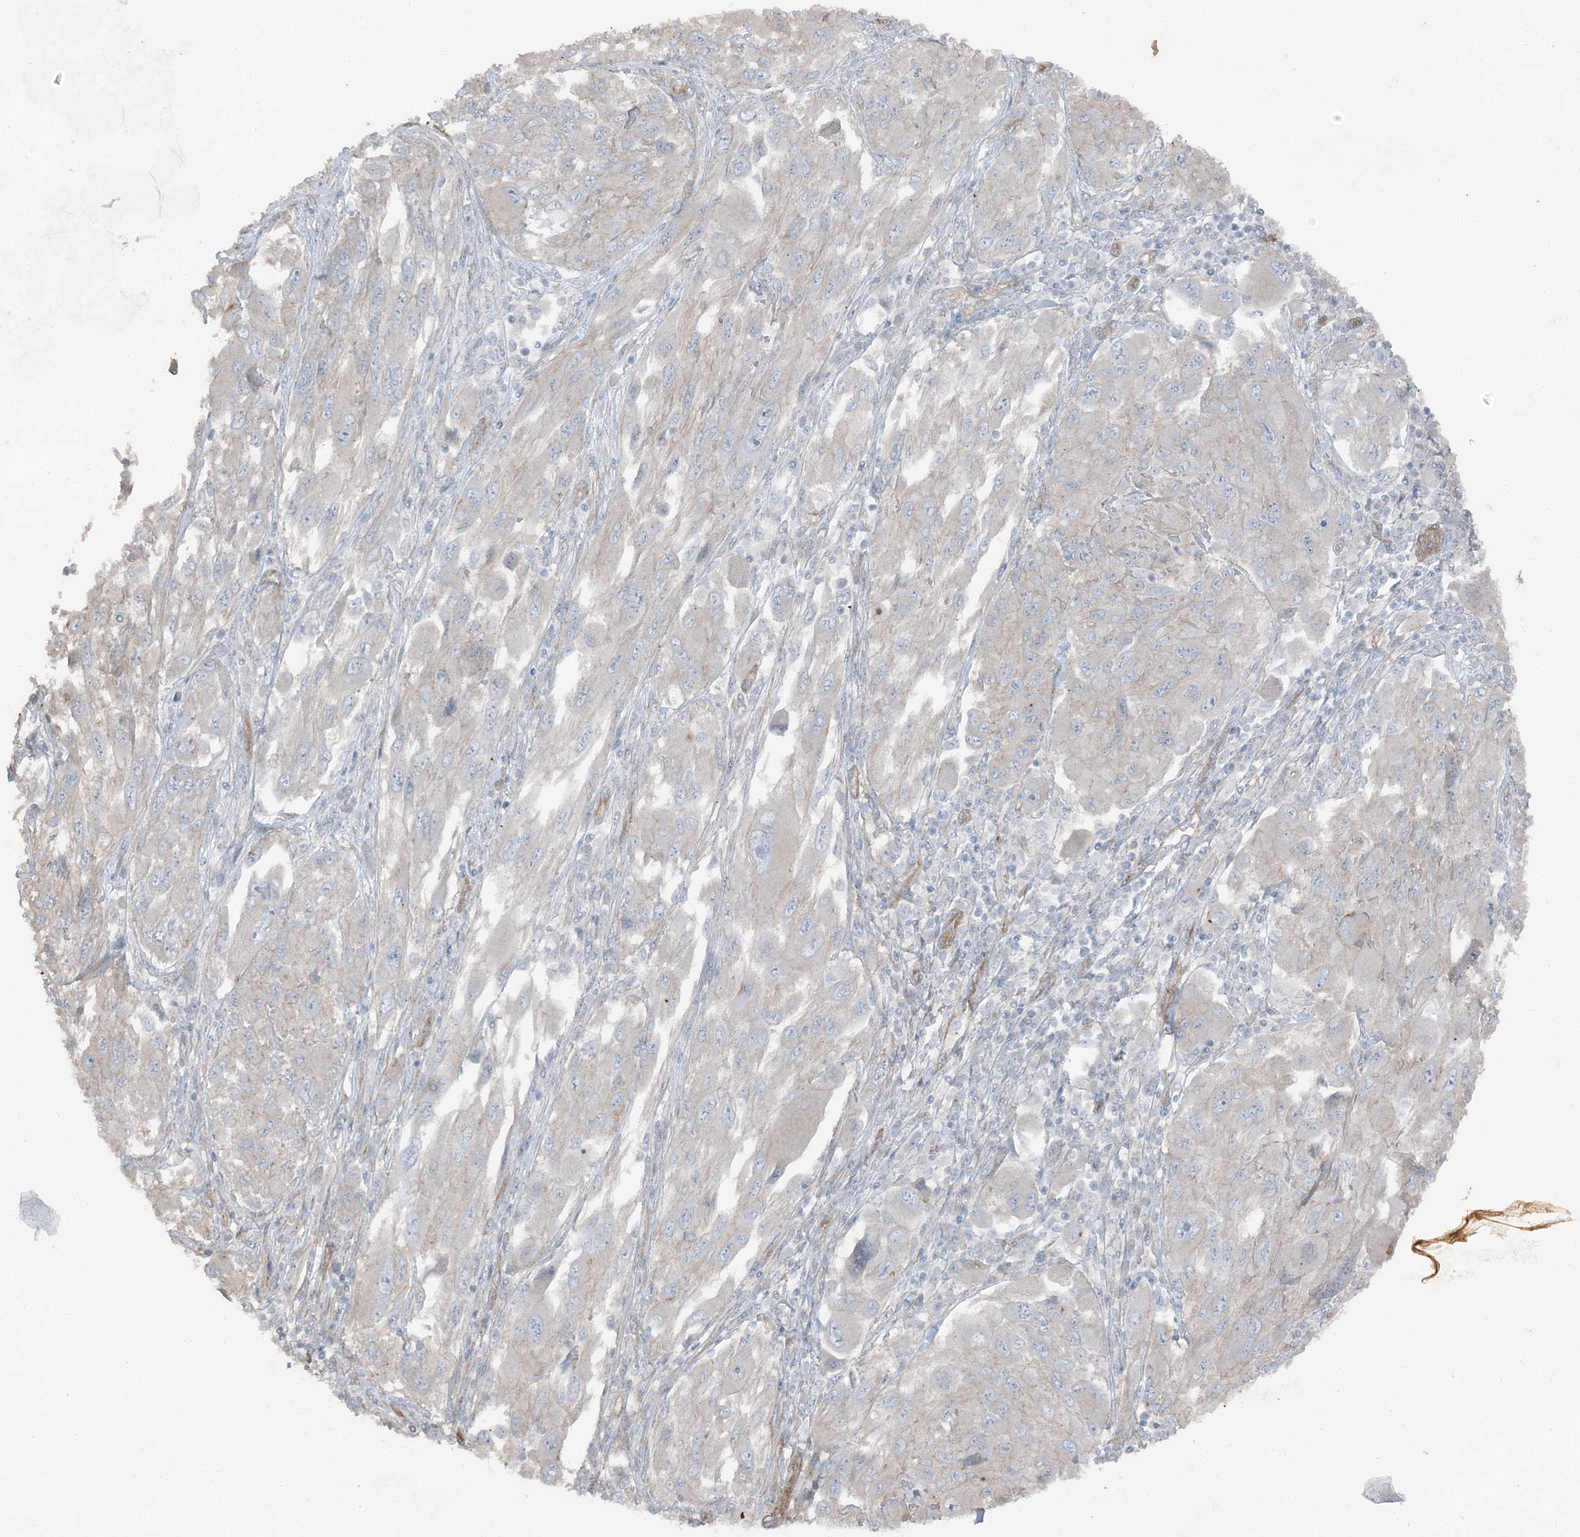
{"staining": {"intensity": "negative", "quantity": "none", "location": "none"}, "tissue": "melanoma", "cell_type": "Tumor cells", "image_type": "cancer", "snomed": [{"axis": "morphology", "description": "Malignant melanoma, NOS"}, {"axis": "topography", "description": "Skin"}], "caption": "Melanoma was stained to show a protein in brown. There is no significant expression in tumor cells.", "gene": "ZFP90", "patient": {"sex": "female", "age": 91}}